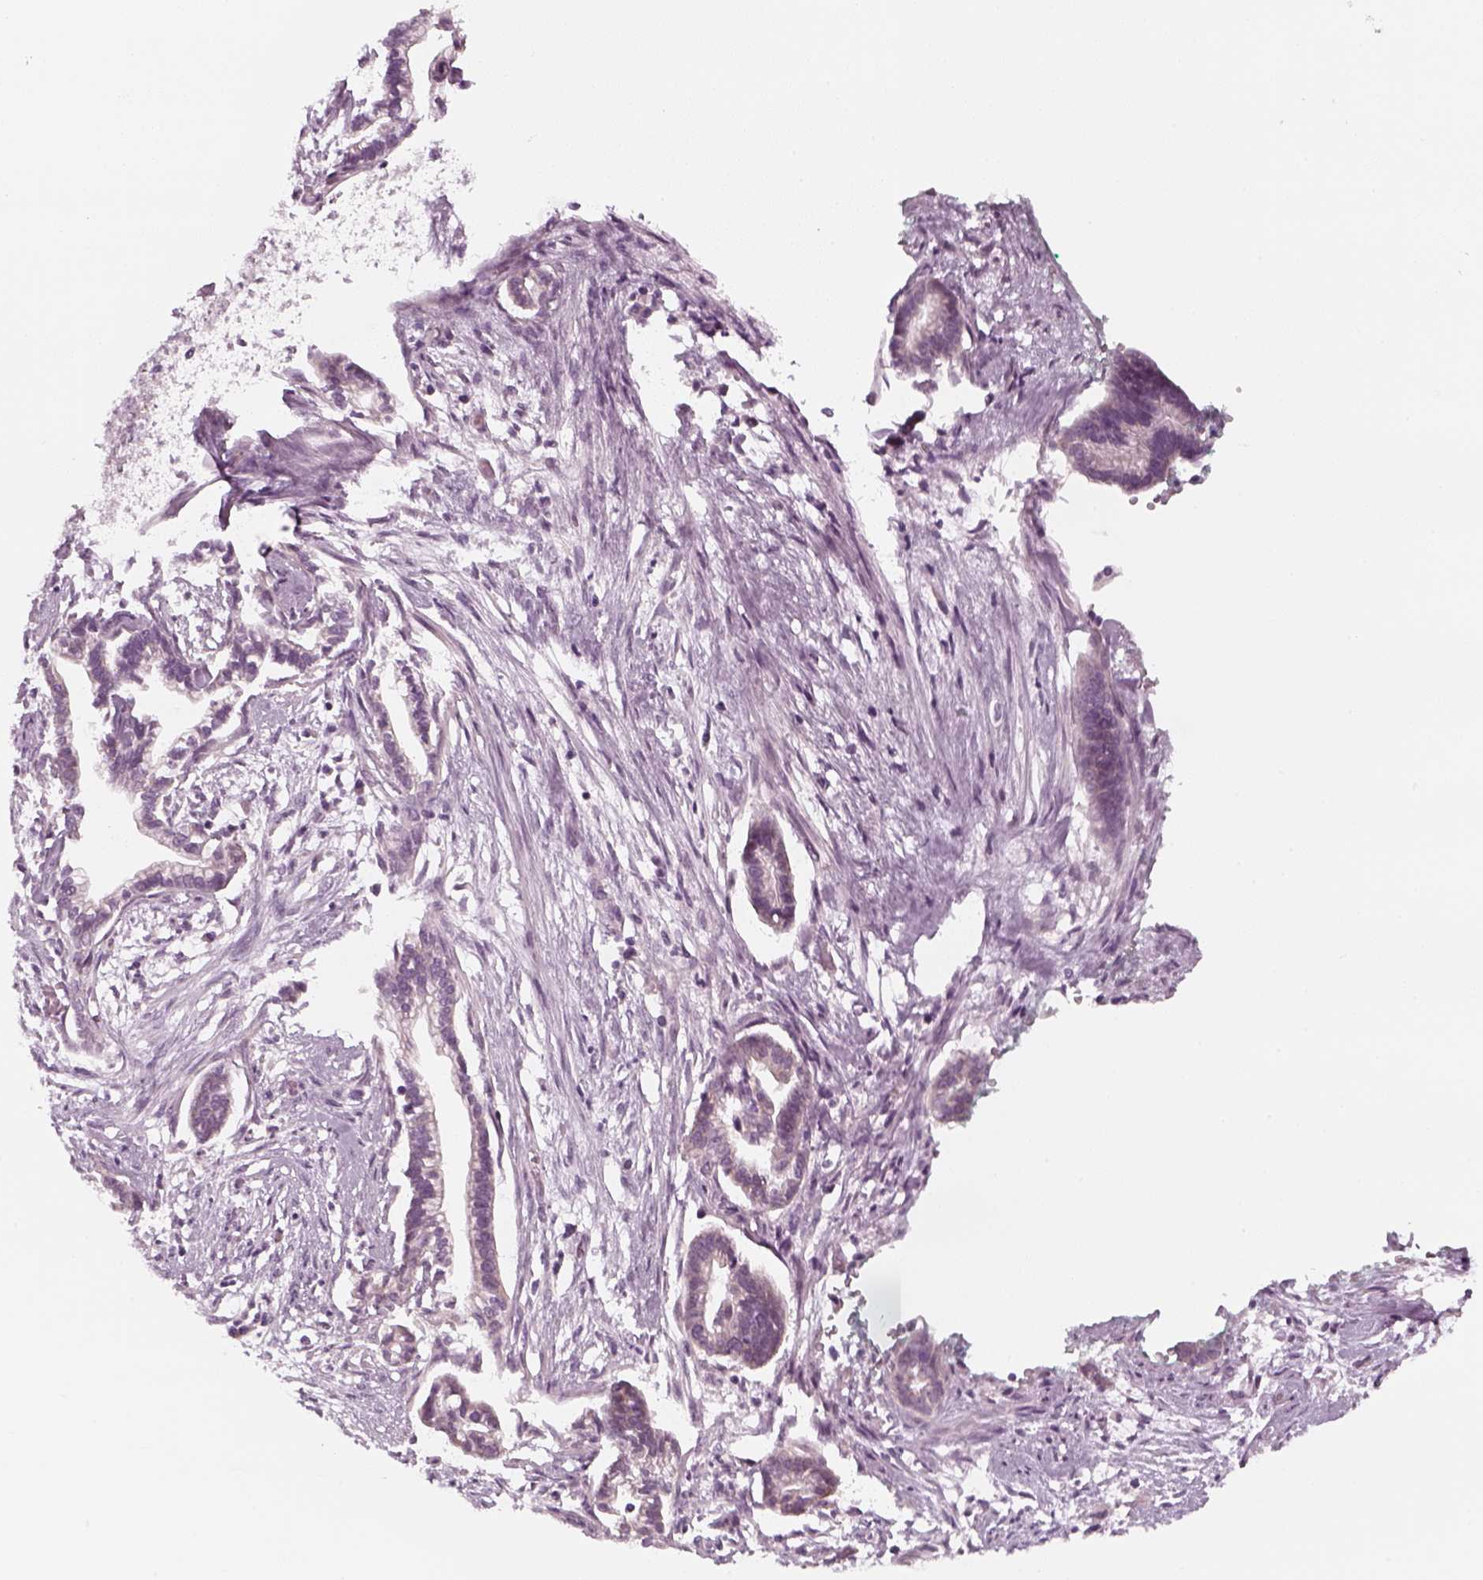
{"staining": {"intensity": "negative", "quantity": "none", "location": "none"}, "tissue": "cervical cancer", "cell_type": "Tumor cells", "image_type": "cancer", "snomed": [{"axis": "morphology", "description": "Adenocarcinoma, NOS"}, {"axis": "topography", "description": "Cervix"}], "caption": "Tumor cells are negative for protein expression in human cervical cancer.", "gene": "PNMT", "patient": {"sex": "female", "age": 62}}